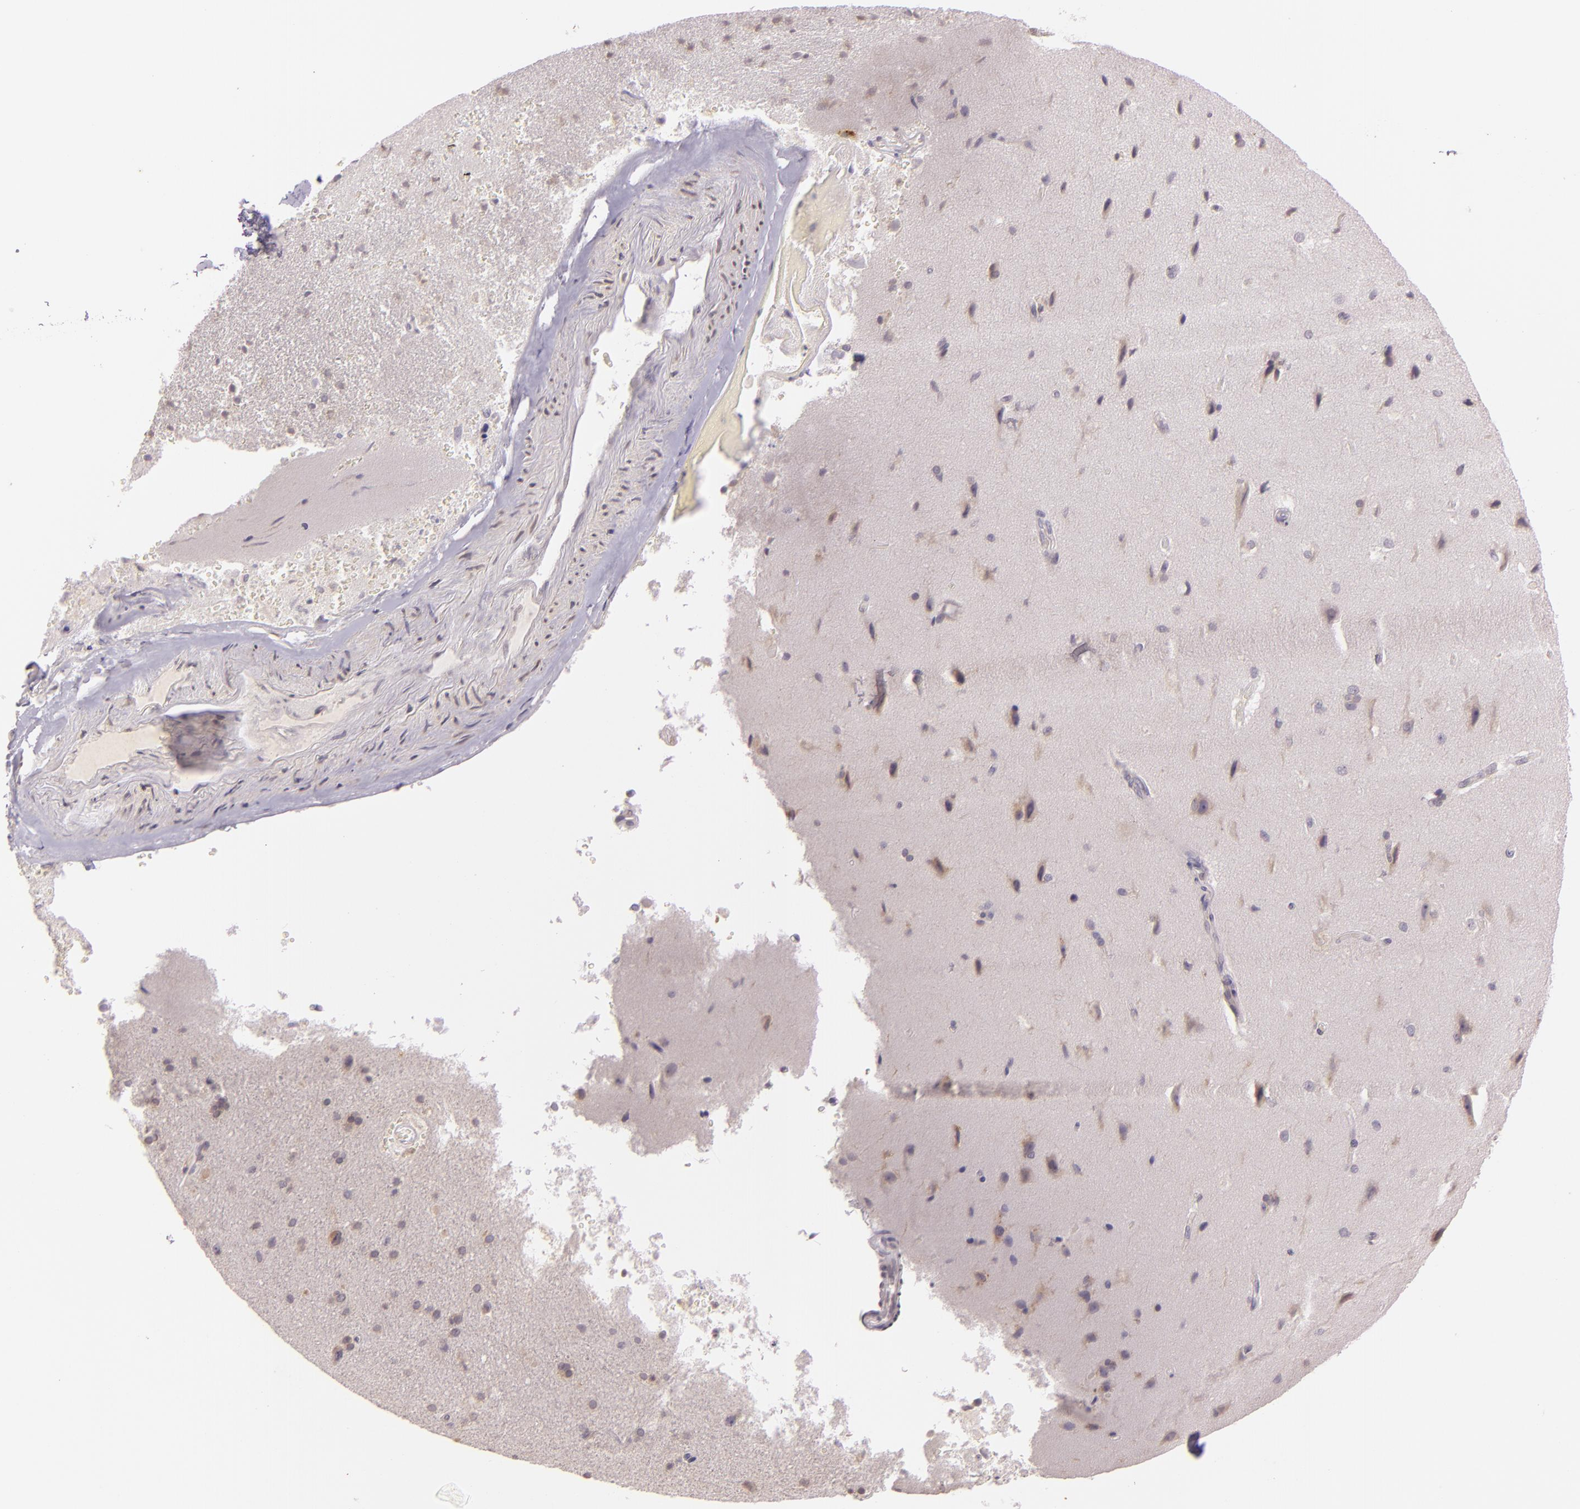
{"staining": {"intensity": "negative", "quantity": "none", "location": "none"}, "tissue": "cerebral cortex", "cell_type": "Endothelial cells", "image_type": "normal", "snomed": [{"axis": "morphology", "description": "Normal tissue, NOS"}, {"axis": "topography", "description": "Cerebral cortex"}], "caption": "IHC image of benign cerebral cortex stained for a protein (brown), which displays no staining in endothelial cells. (Brightfield microscopy of DAB (3,3'-diaminobenzidine) immunohistochemistry (IHC) at high magnification).", "gene": "LGMN", "patient": {"sex": "female", "age": 45}}